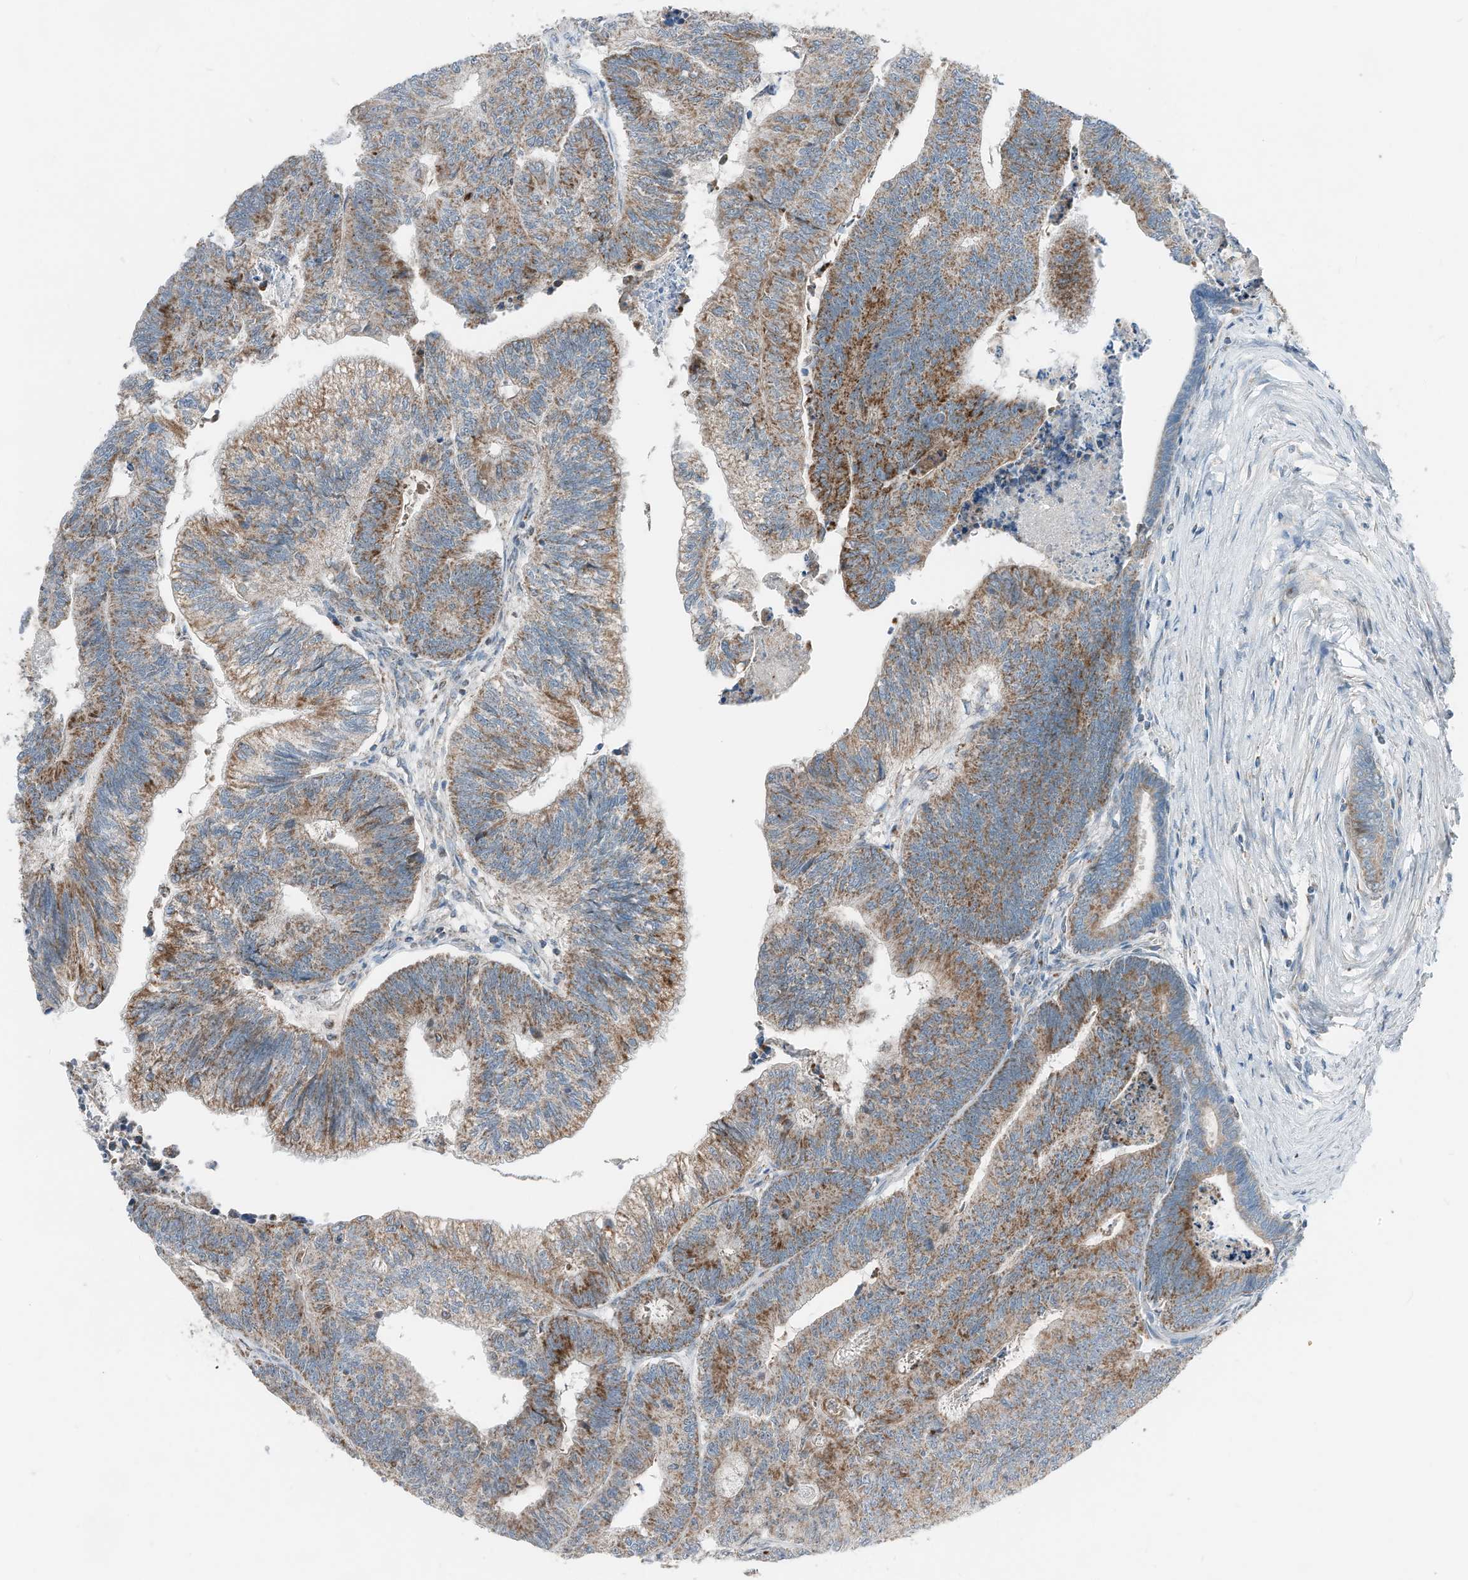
{"staining": {"intensity": "moderate", "quantity": ">75%", "location": "cytoplasmic/membranous"}, "tissue": "colorectal cancer", "cell_type": "Tumor cells", "image_type": "cancer", "snomed": [{"axis": "morphology", "description": "Adenocarcinoma, NOS"}, {"axis": "topography", "description": "Colon"}], "caption": "Moderate cytoplasmic/membranous staining is appreciated in approximately >75% of tumor cells in colorectal cancer.", "gene": "RMND1", "patient": {"sex": "female", "age": 67}}